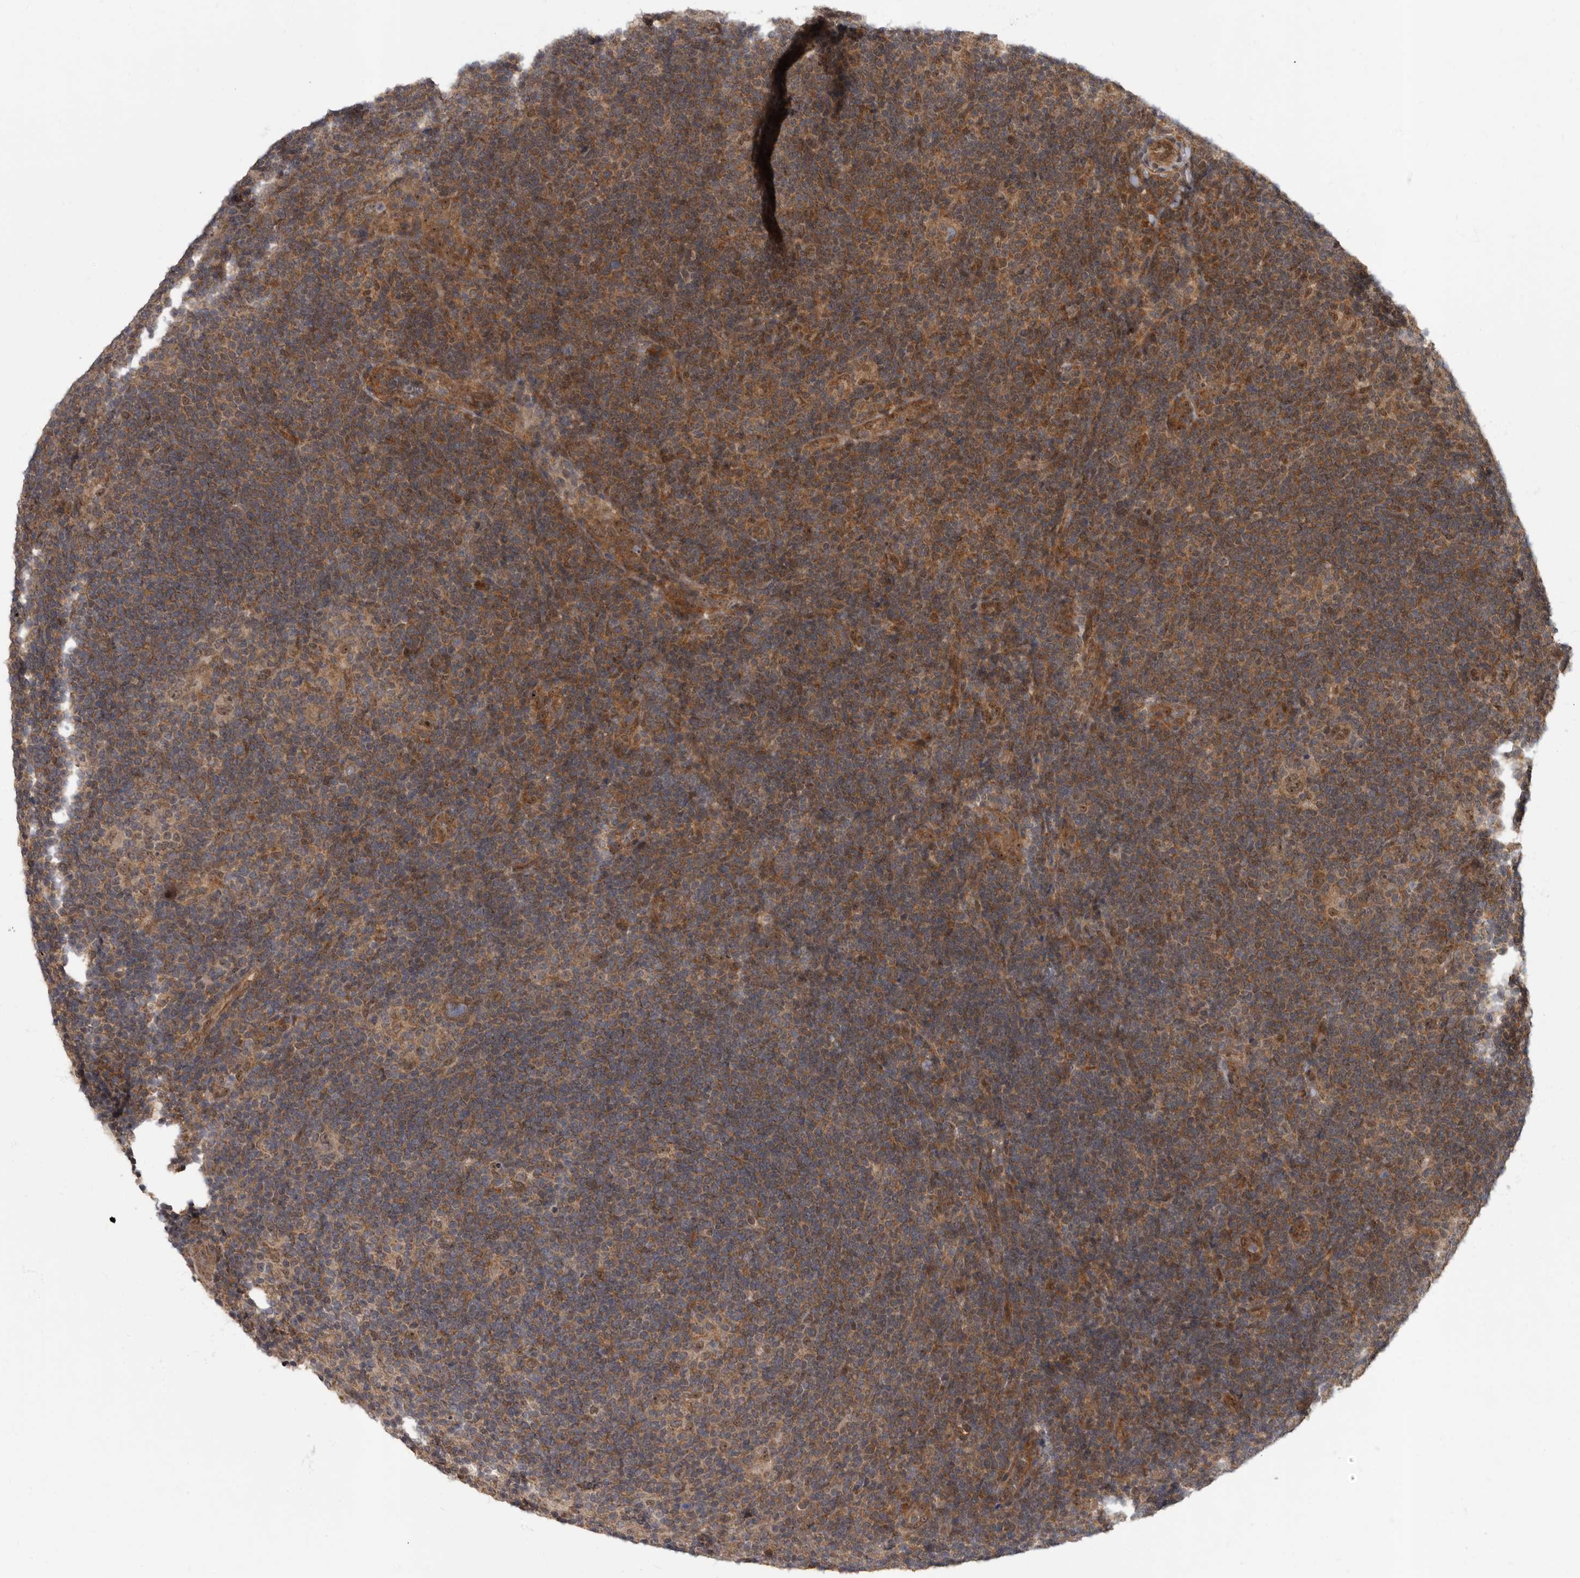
{"staining": {"intensity": "moderate", "quantity": ">75%", "location": "nuclear"}, "tissue": "lymphoma", "cell_type": "Tumor cells", "image_type": "cancer", "snomed": [{"axis": "morphology", "description": "Hodgkin's disease, NOS"}, {"axis": "topography", "description": "Lymph node"}], "caption": "Immunohistochemistry (IHC) staining of lymphoma, which demonstrates medium levels of moderate nuclear positivity in about >75% of tumor cells indicating moderate nuclear protein expression. The staining was performed using DAB (brown) for protein detection and nuclei were counterstained in hematoxylin (blue).", "gene": "VPS50", "patient": {"sex": "female", "age": 57}}